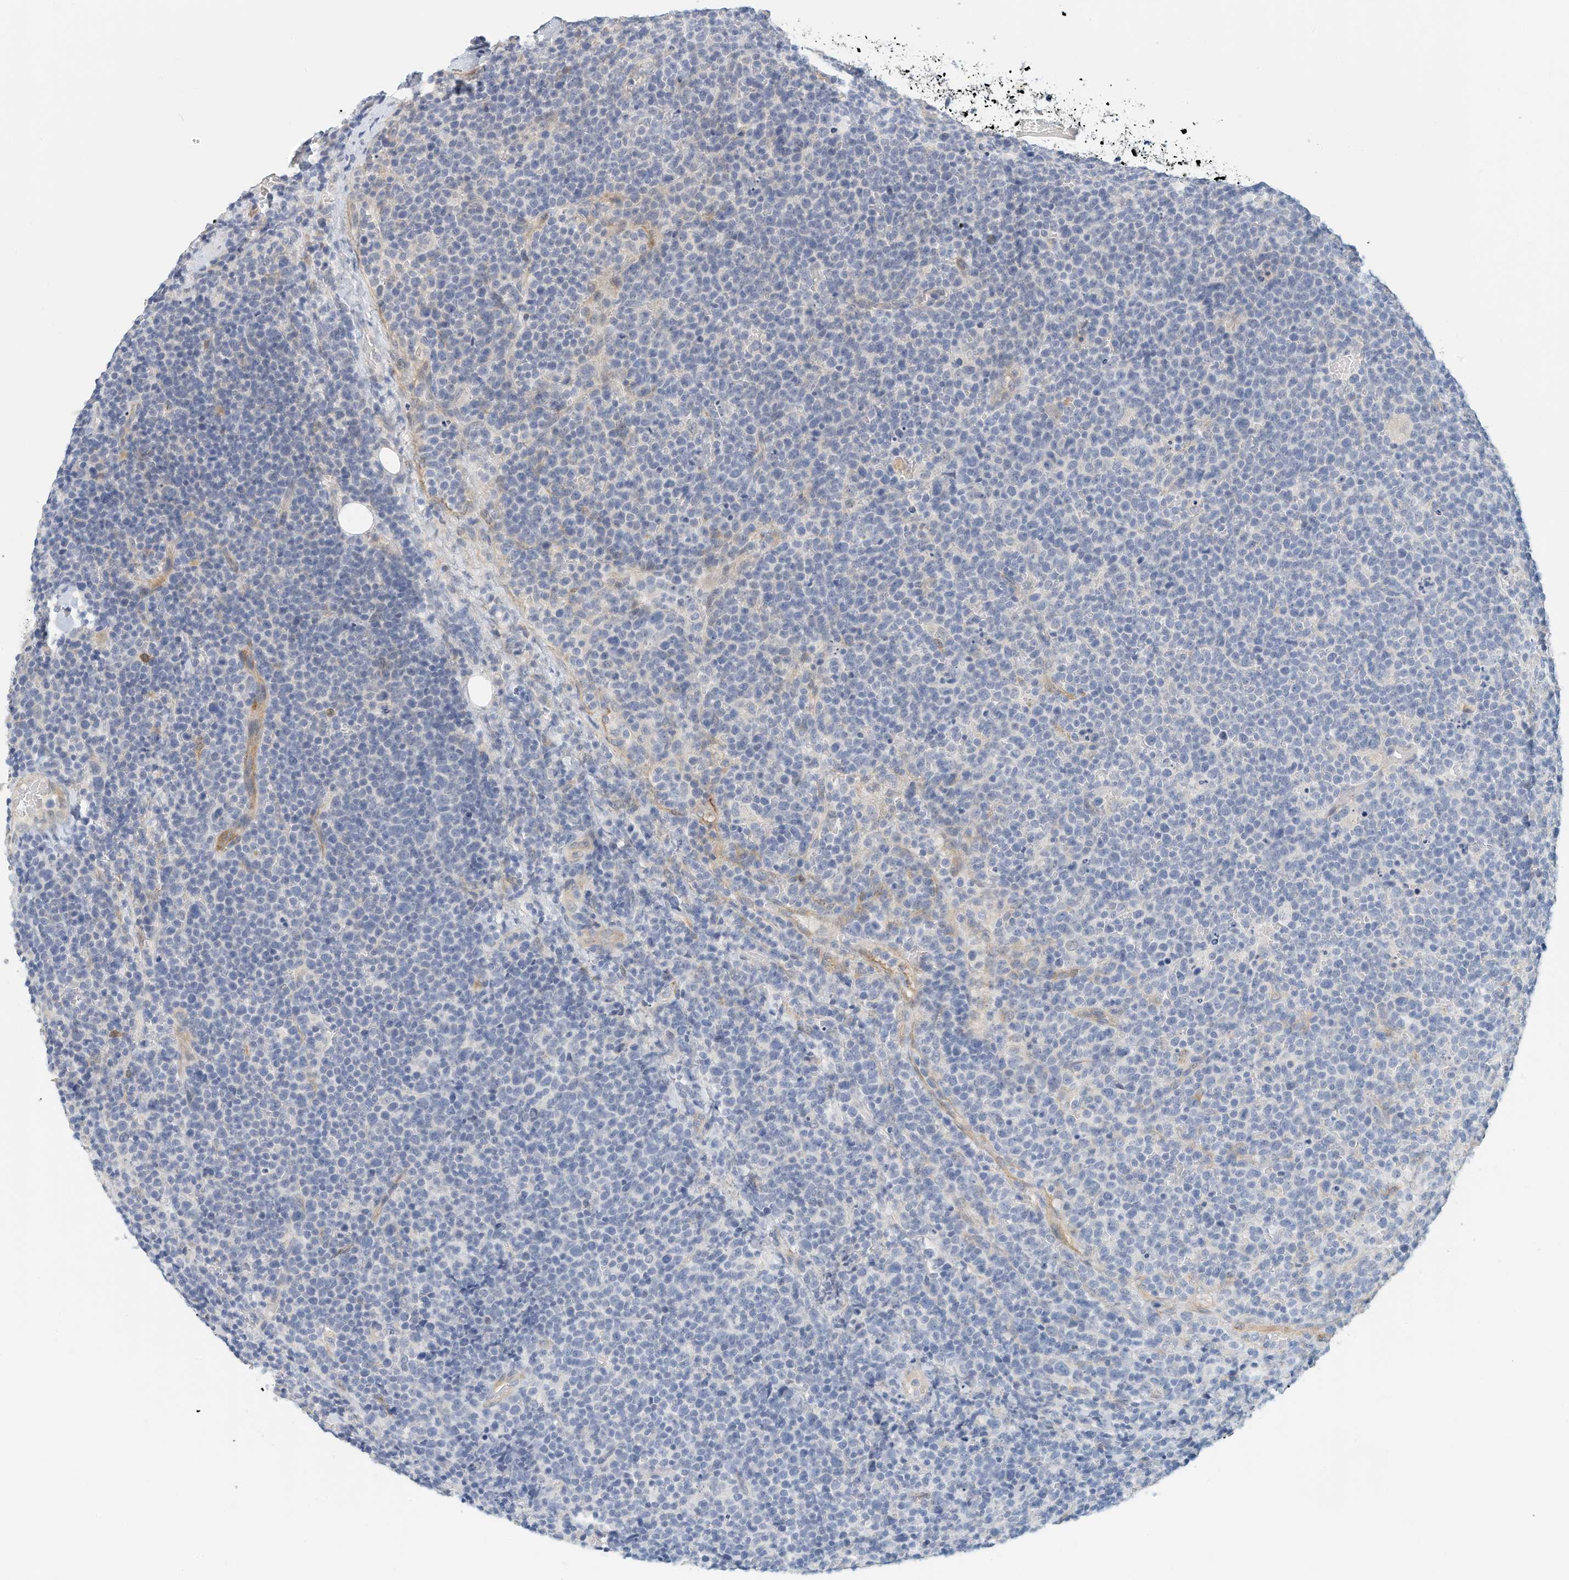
{"staining": {"intensity": "negative", "quantity": "none", "location": "none"}, "tissue": "lymphoma", "cell_type": "Tumor cells", "image_type": "cancer", "snomed": [{"axis": "morphology", "description": "Malignant lymphoma, non-Hodgkin's type, High grade"}, {"axis": "topography", "description": "Lymph node"}], "caption": "Immunohistochemistry of high-grade malignant lymphoma, non-Hodgkin's type reveals no positivity in tumor cells.", "gene": "ARHGAP28", "patient": {"sex": "male", "age": 61}}